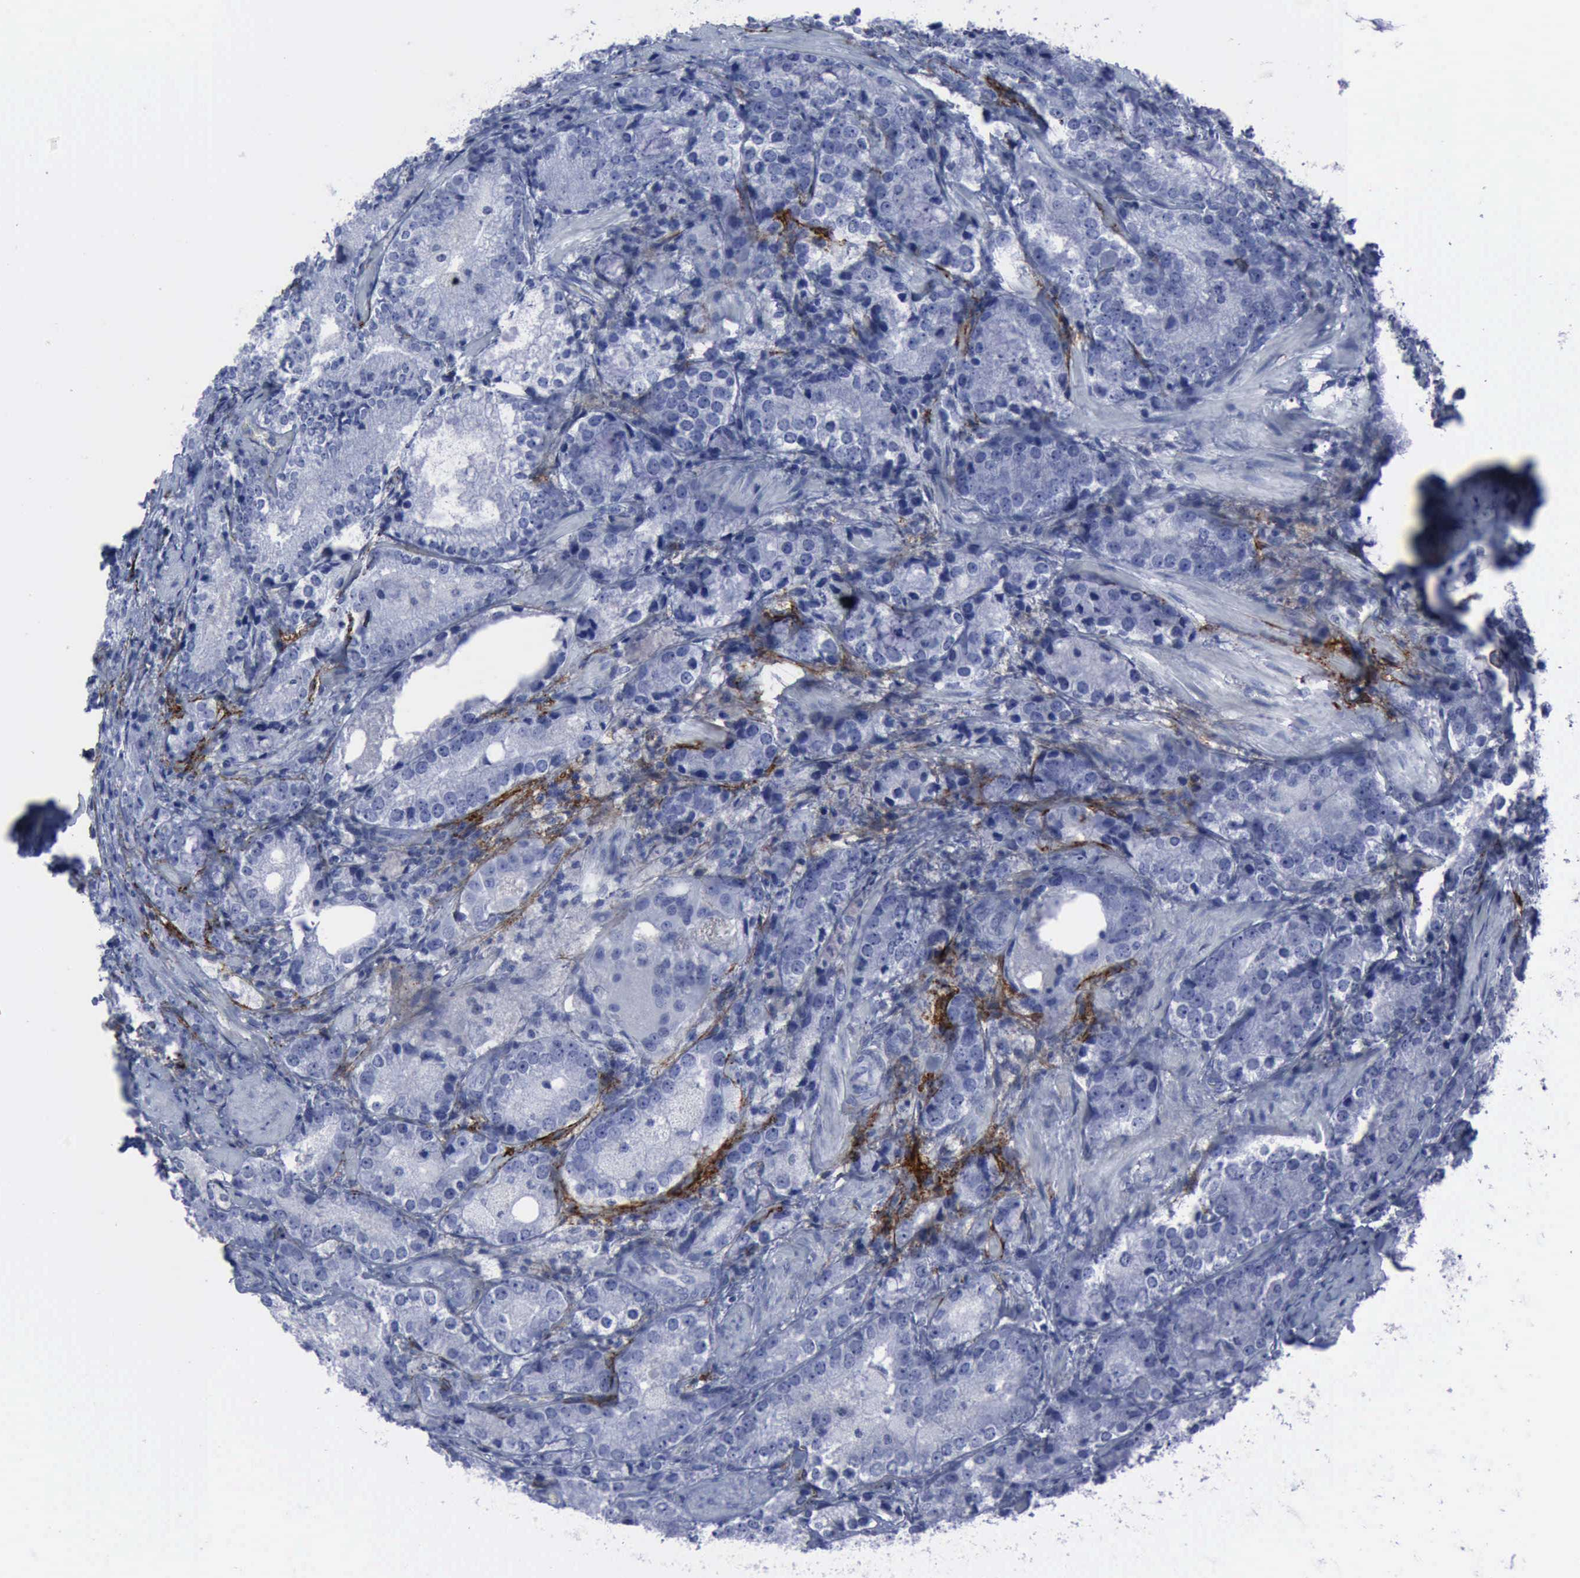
{"staining": {"intensity": "negative", "quantity": "none", "location": "none"}, "tissue": "prostate cancer", "cell_type": "Tumor cells", "image_type": "cancer", "snomed": [{"axis": "morphology", "description": "Adenocarcinoma, High grade"}, {"axis": "topography", "description": "Prostate"}], "caption": "Tumor cells are negative for brown protein staining in high-grade adenocarcinoma (prostate).", "gene": "NGFR", "patient": {"sex": "male", "age": 63}}